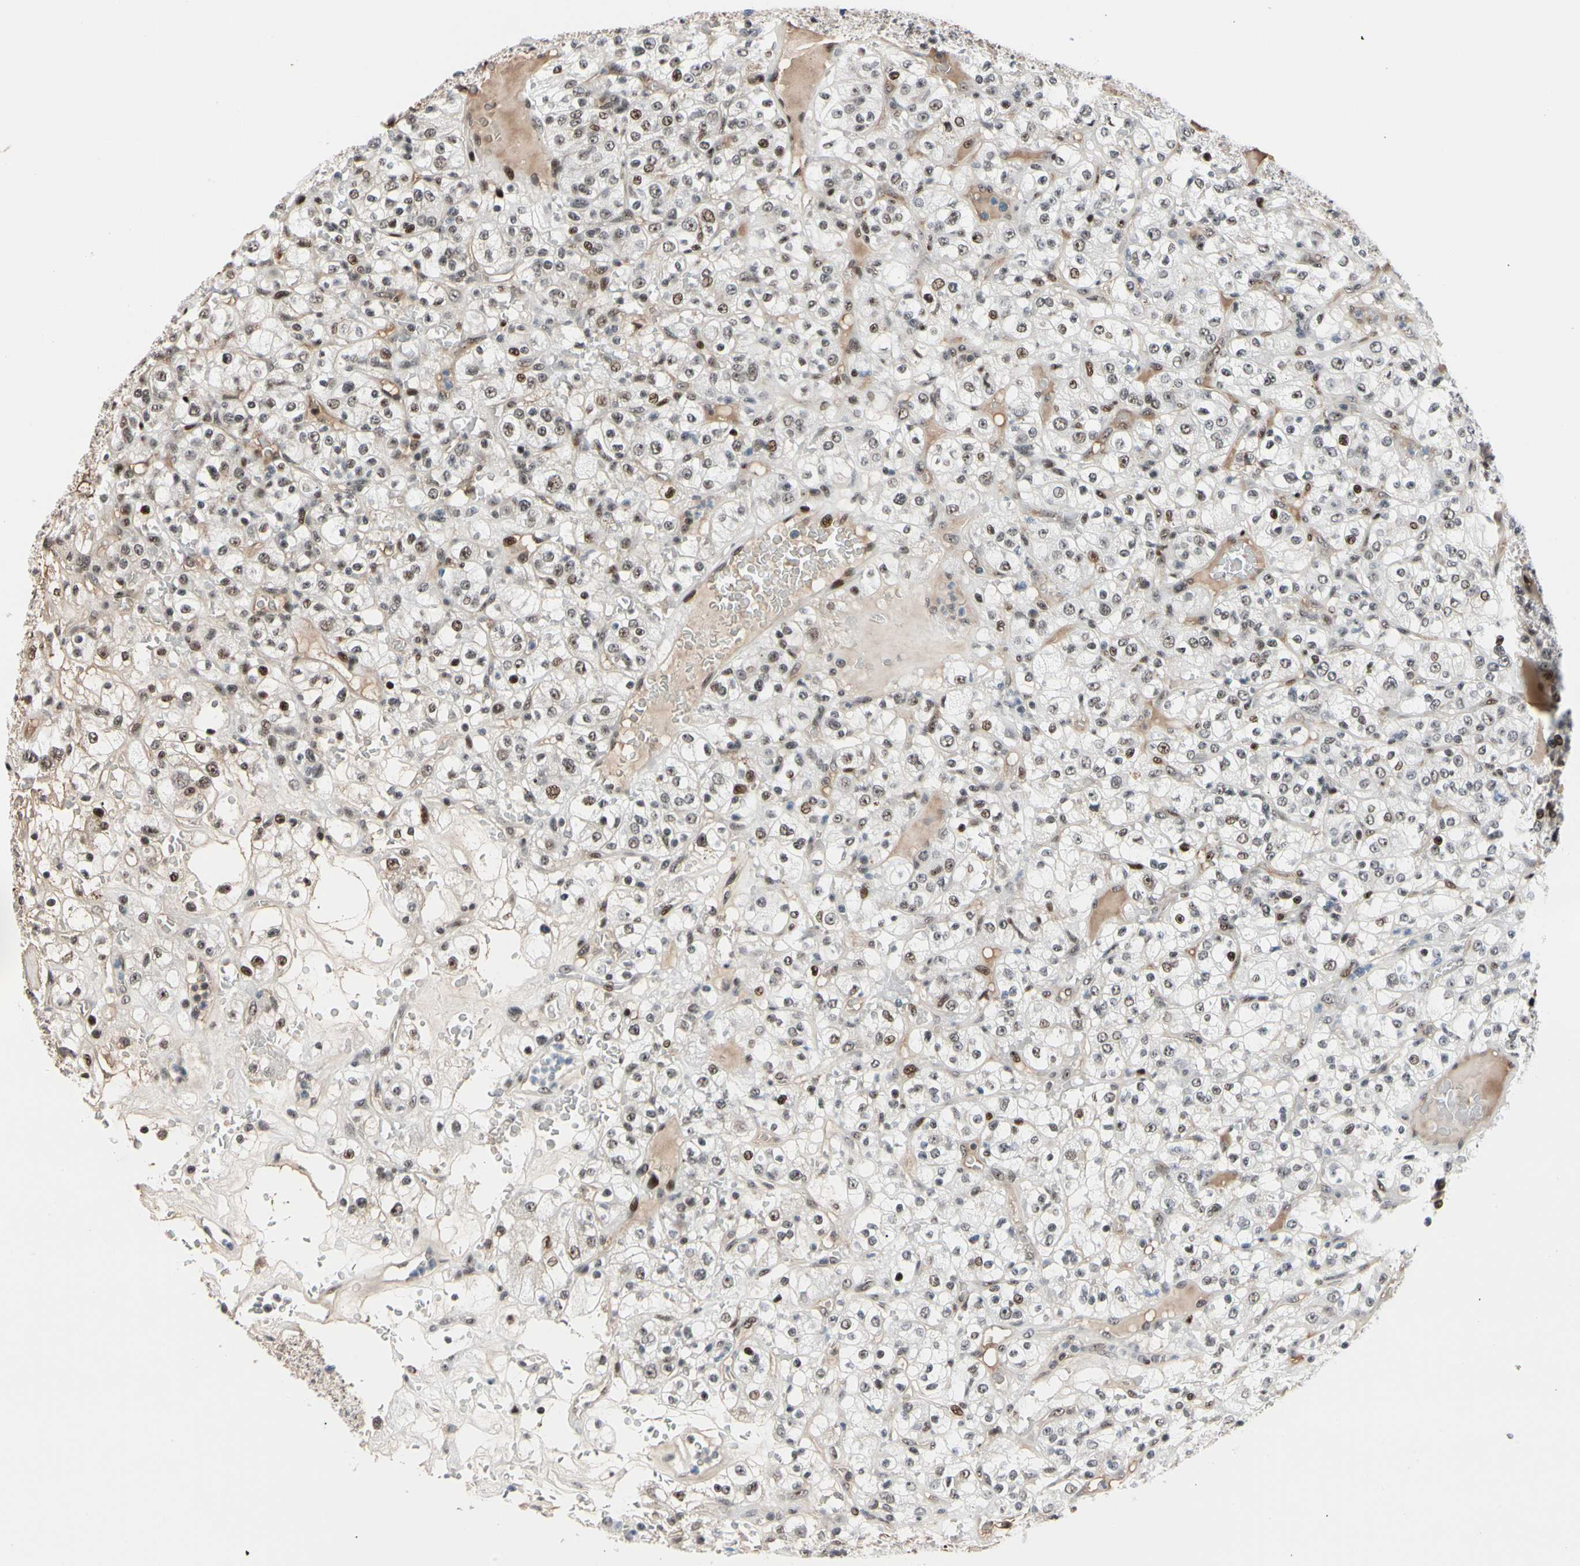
{"staining": {"intensity": "moderate", "quantity": "25%-75%", "location": "nuclear"}, "tissue": "renal cancer", "cell_type": "Tumor cells", "image_type": "cancer", "snomed": [{"axis": "morphology", "description": "Normal tissue, NOS"}, {"axis": "morphology", "description": "Adenocarcinoma, NOS"}, {"axis": "topography", "description": "Kidney"}], "caption": "Renal cancer (adenocarcinoma) stained with a brown dye shows moderate nuclear positive expression in about 25%-75% of tumor cells.", "gene": "FOXO3", "patient": {"sex": "female", "age": 72}}